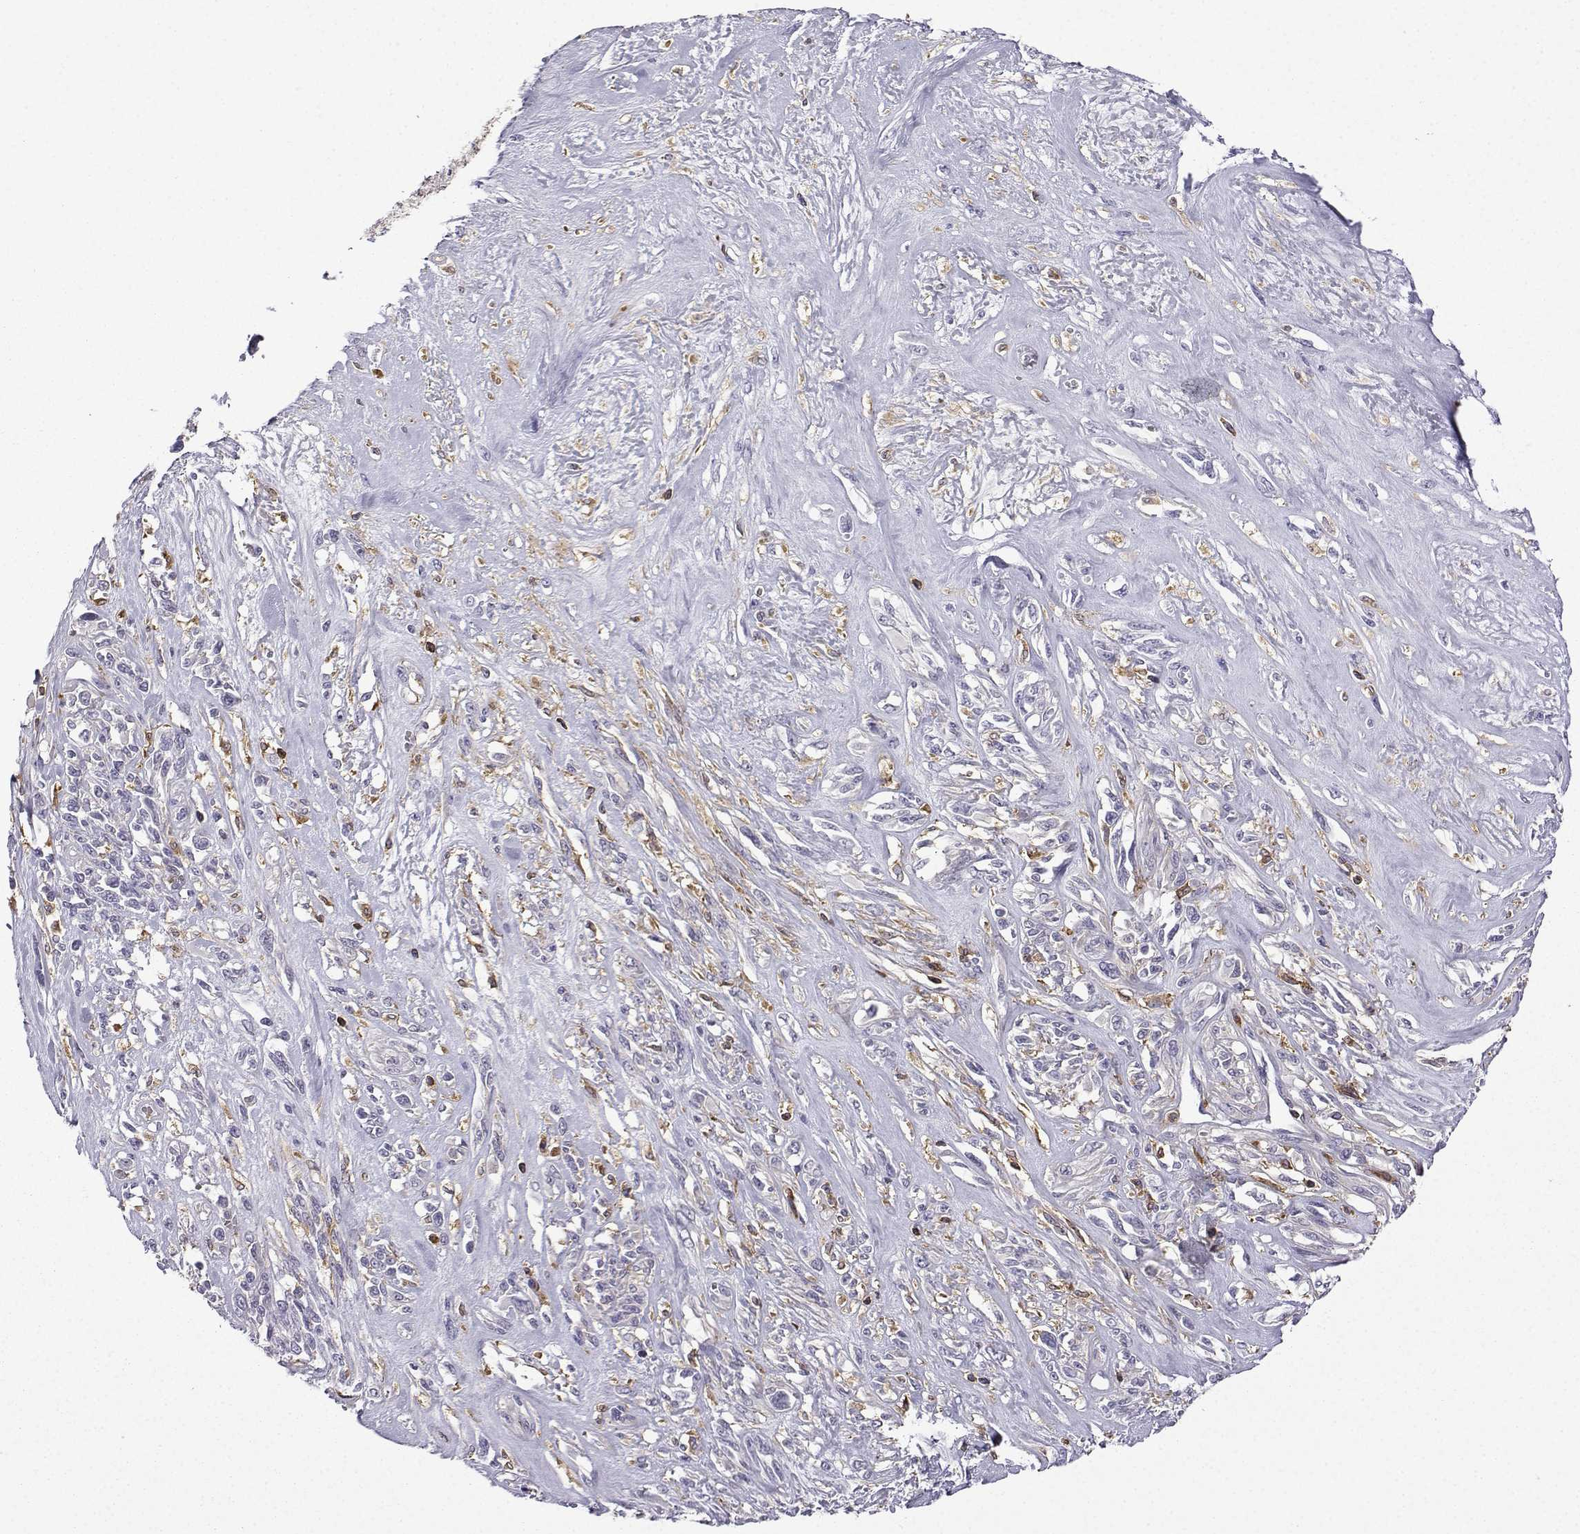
{"staining": {"intensity": "negative", "quantity": "none", "location": "none"}, "tissue": "melanoma", "cell_type": "Tumor cells", "image_type": "cancer", "snomed": [{"axis": "morphology", "description": "Malignant melanoma, NOS"}, {"axis": "topography", "description": "Skin"}], "caption": "This is an IHC histopathology image of melanoma. There is no expression in tumor cells.", "gene": "DOCK10", "patient": {"sex": "female", "age": 91}}